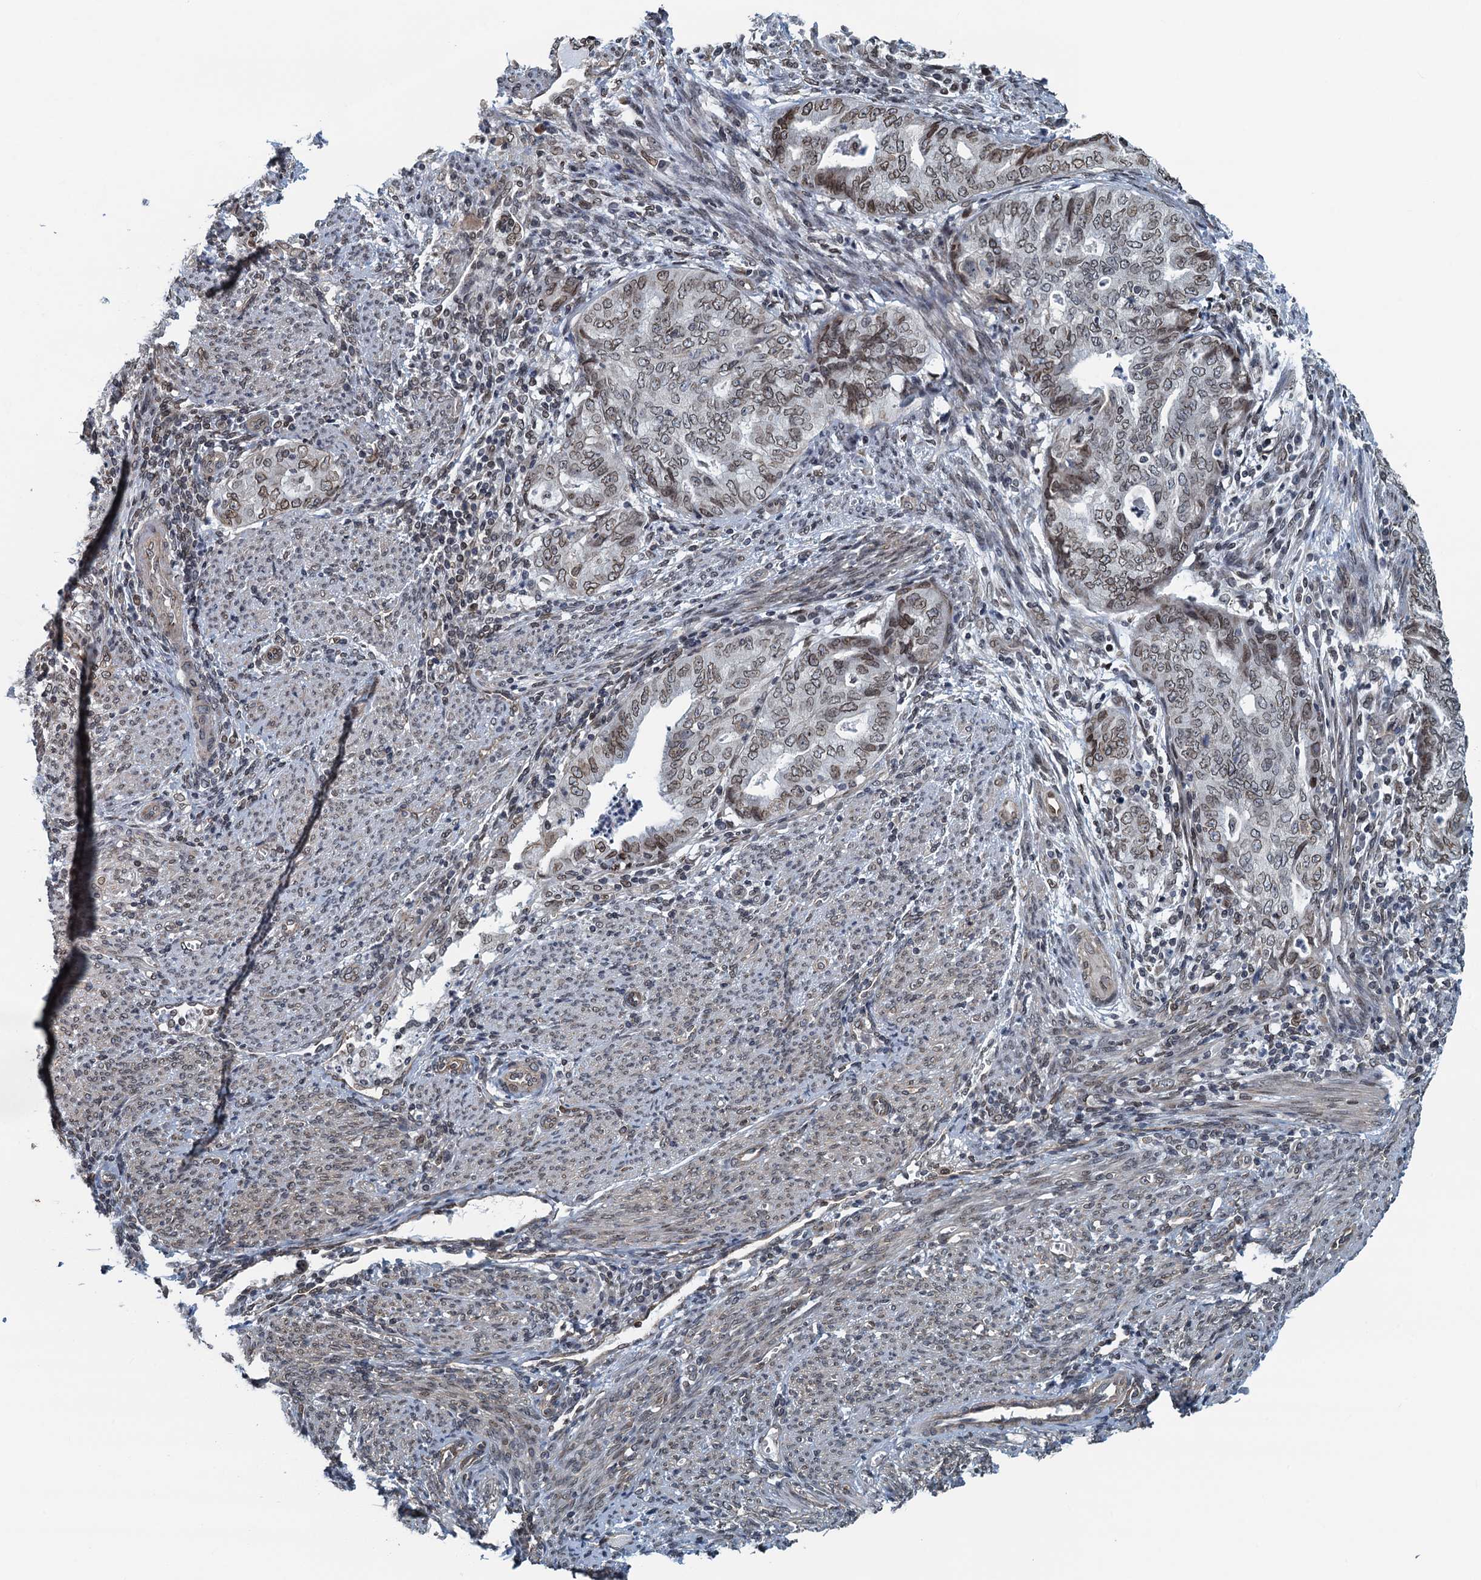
{"staining": {"intensity": "weak", "quantity": "25%-75%", "location": "cytoplasmic/membranous,nuclear"}, "tissue": "endometrial cancer", "cell_type": "Tumor cells", "image_type": "cancer", "snomed": [{"axis": "morphology", "description": "Adenocarcinoma, NOS"}, {"axis": "topography", "description": "Endometrium"}], "caption": "High-magnification brightfield microscopy of endometrial cancer stained with DAB (3,3'-diaminobenzidine) (brown) and counterstained with hematoxylin (blue). tumor cells exhibit weak cytoplasmic/membranous and nuclear positivity is seen in about25%-75% of cells. (Brightfield microscopy of DAB IHC at high magnification).", "gene": "CCDC34", "patient": {"sex": "female", "age": 79}}